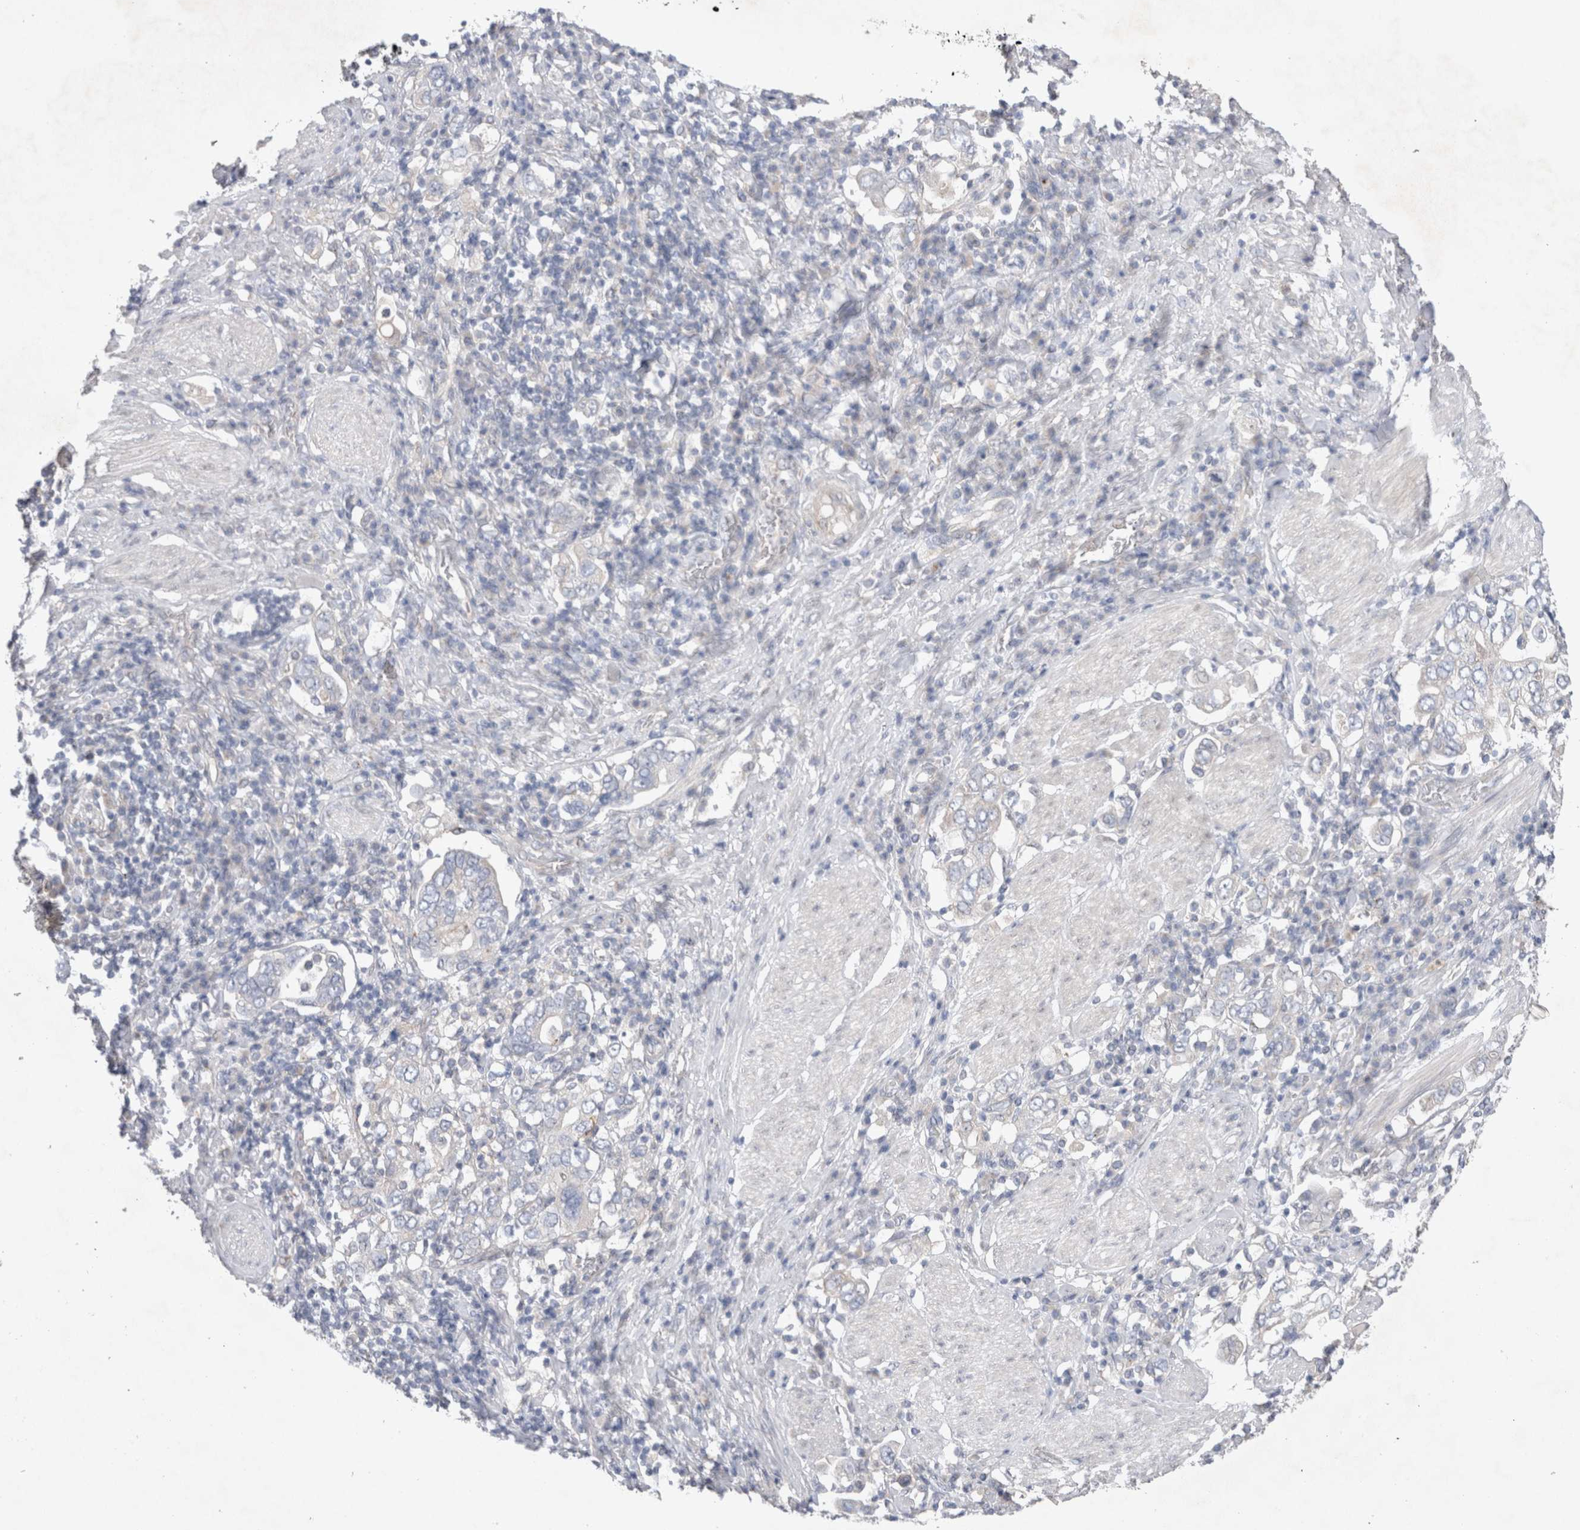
{"staining": {"intensity": "negative", "quantity": "none", "location": "none"}, "tissue": "stomach cancer", "cell_type": "Tumor cells", "image_type": "cancer", "snomed": [{"axis": "morphology", "description": "Adenocarcinoma, NOS"}, {"axis": "topography", "description": "Stomach, upper"}], "caption": "There is no significant staining in tumor cells of stomach cancer. (Immunohistochemistry, brightfield microscopy, high magnification).", "gene": "BICD2", "patient": {"sex": "male", "age": 62}}